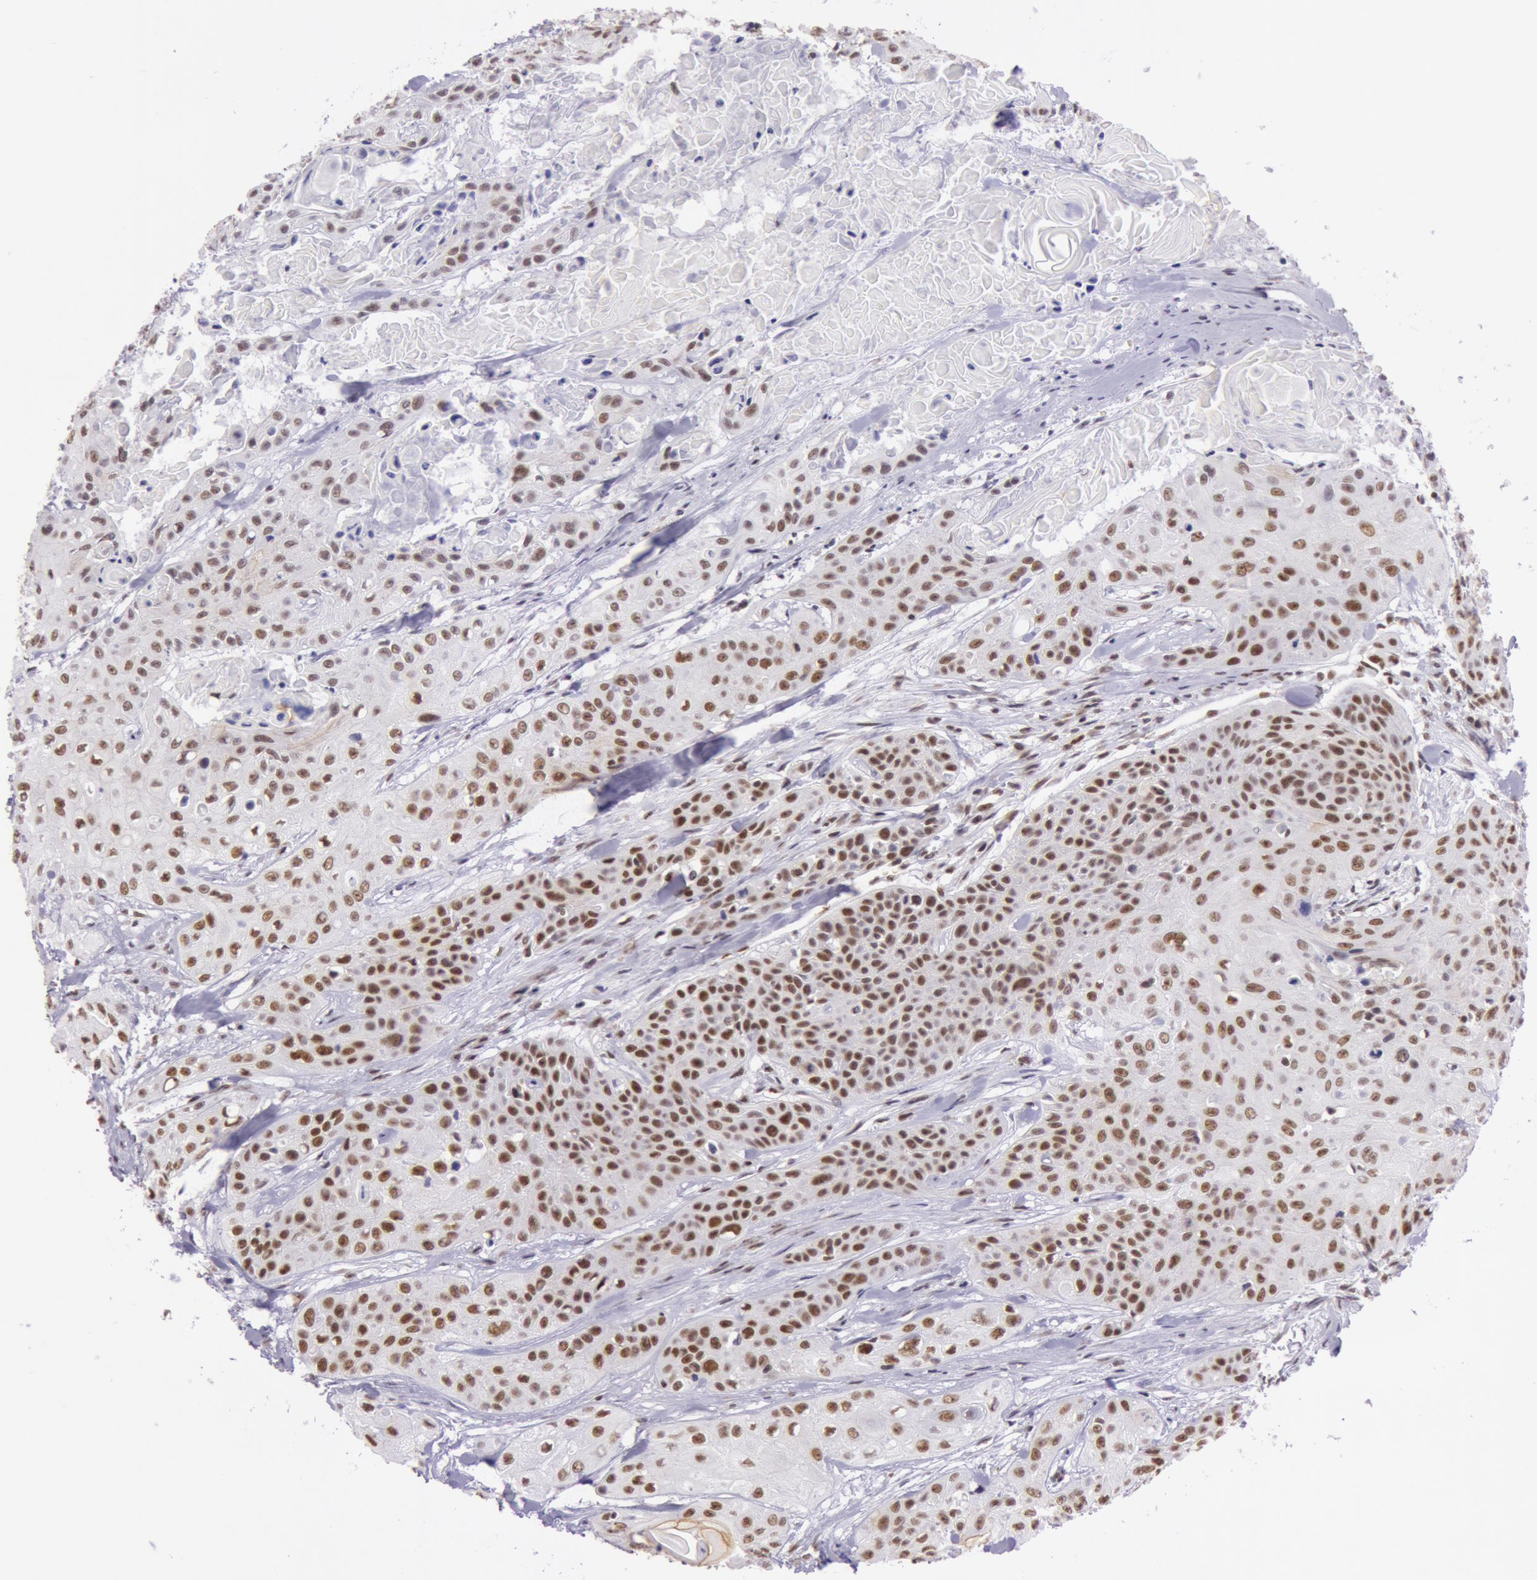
{"staining": {"intensity": "strong", "quantity": ">75%", "location": "nuclear"}, "tissue": "head and neck cancer", "cell_type": "Tumor cells", "image_type": "cancer", "snomed": [{"axis": "morphology", "description": "Squamous cell carcinoma, NOS"}, {"axis": "morphology", "description": "Squamous cell carcinoma, metastatic, NOS"}, {"axis": "topography", "description": "Lymph node"}, {"axis": "topography", "description": "Salivary gland"}, {"axis": "topography", "description": "Head-Neck"}], "caption": "Immunohistochemistry (IHC) of human metastatic squamous cell carcinoma (head and neck) demonstrates high levels of strong nuclear expression in approximately >75% of tumor cells. (DAB (3,3'-diaminobenzidine) IHC with brightfield microscopy, high magnification).", "gene": "NBN", "patient": {"sex": "female", "age": 74}}